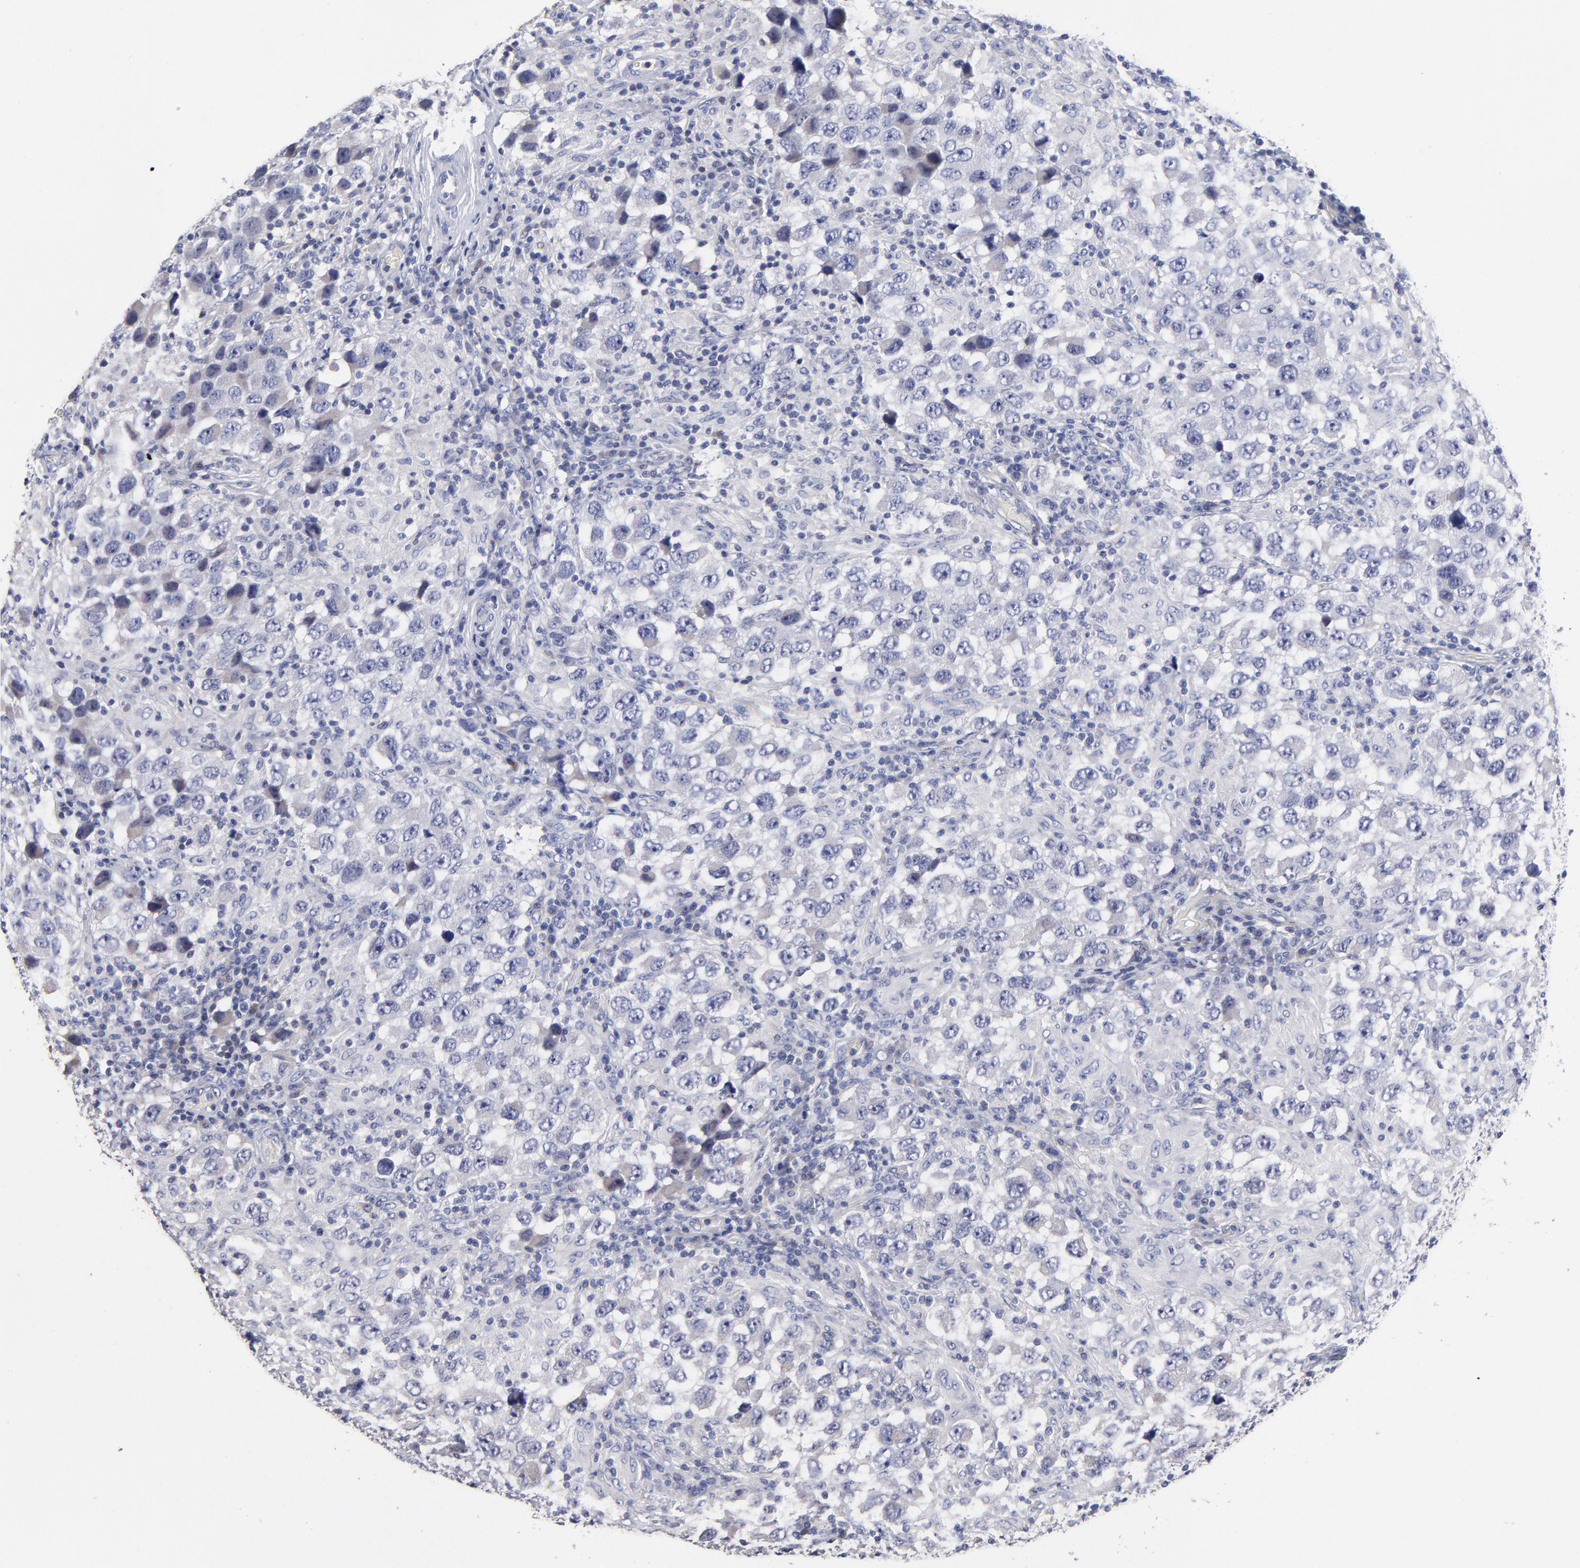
{"staining": {"intensity": "negative", "quantity": "none", "location": "none"}, "tissue": "testis cancer", "cell_type": "Tumor cells", "image_type": "cancer", "snomed": [{"axis": "morphology", "description": "Carcinoma, Embryonal, NOS"}, {"axis": "topography", "description": "Testis"}], "caption": "Immunohistochemistry (IHC) photomicrograph of embryonal carcinoma (testis) stained for a protein (brown), which shows no expression in tumor cells.", "gene": "TRAT1", "patient": {"sex": "male", "age": 21}}